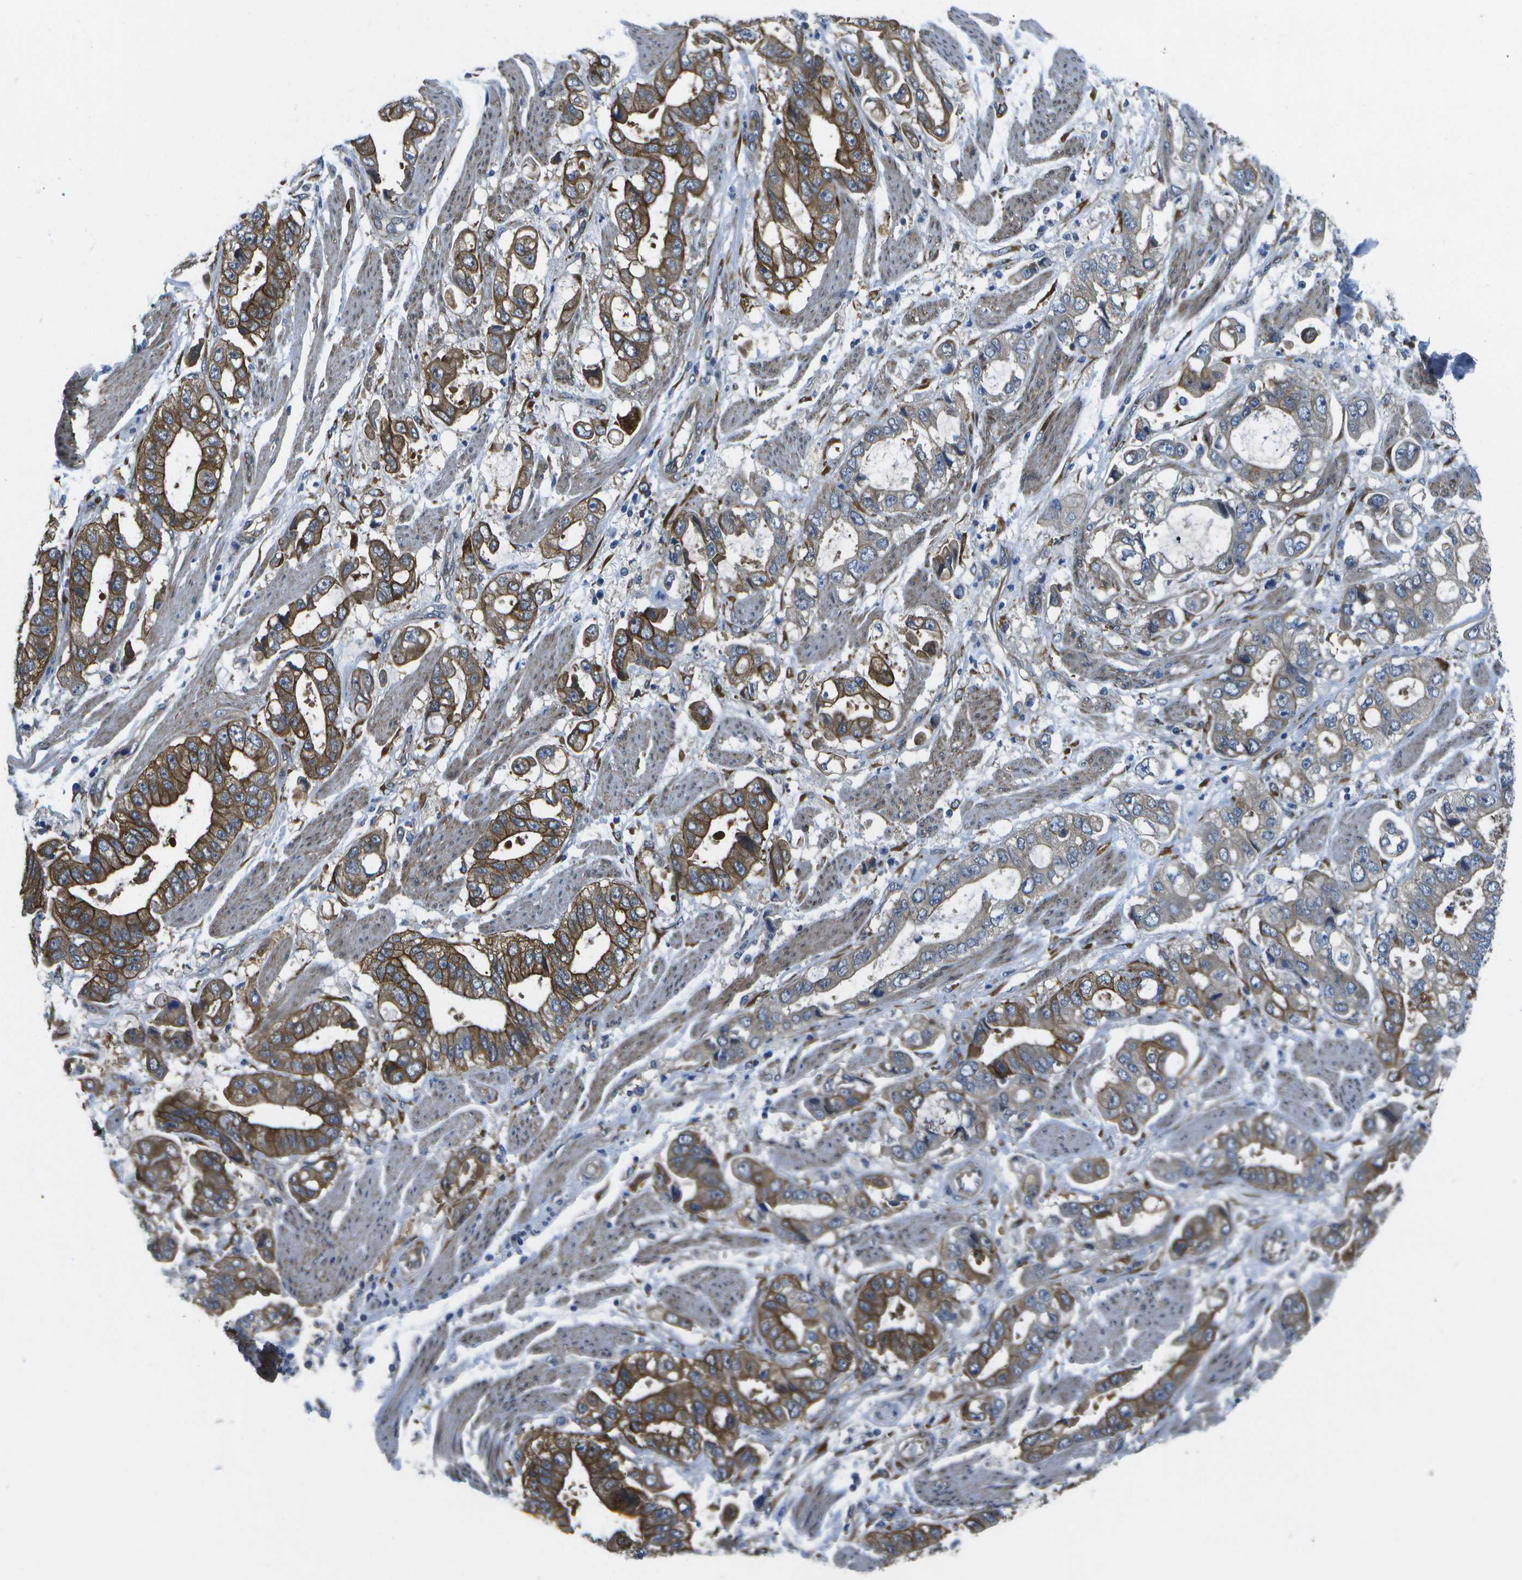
{"staining": {"intensity": "moderate", "quantity": ">75%", "location": "cytoplasmic/membranous"}, "tissue": "stomach cancer", "cell_type": "Tumor cells", "image_type": "cancer", "snomed": [{"axis": "morphology", "description": "Normal tissue, NOS"}, {"axis": "morphology", "description": "Adenocarcinoma, NOS"}, {"axis": "topography", "description": "Stomach"}], "caption": "Stomach cancer (adenocarcinoma) stained with DAB immunohistochemistry shows medium levels of moderate cytoplasmic/membranous expression in about >75% of tumor cells.", "gene": "P3H1", "patient": {"sex": "male", "age": 62}}